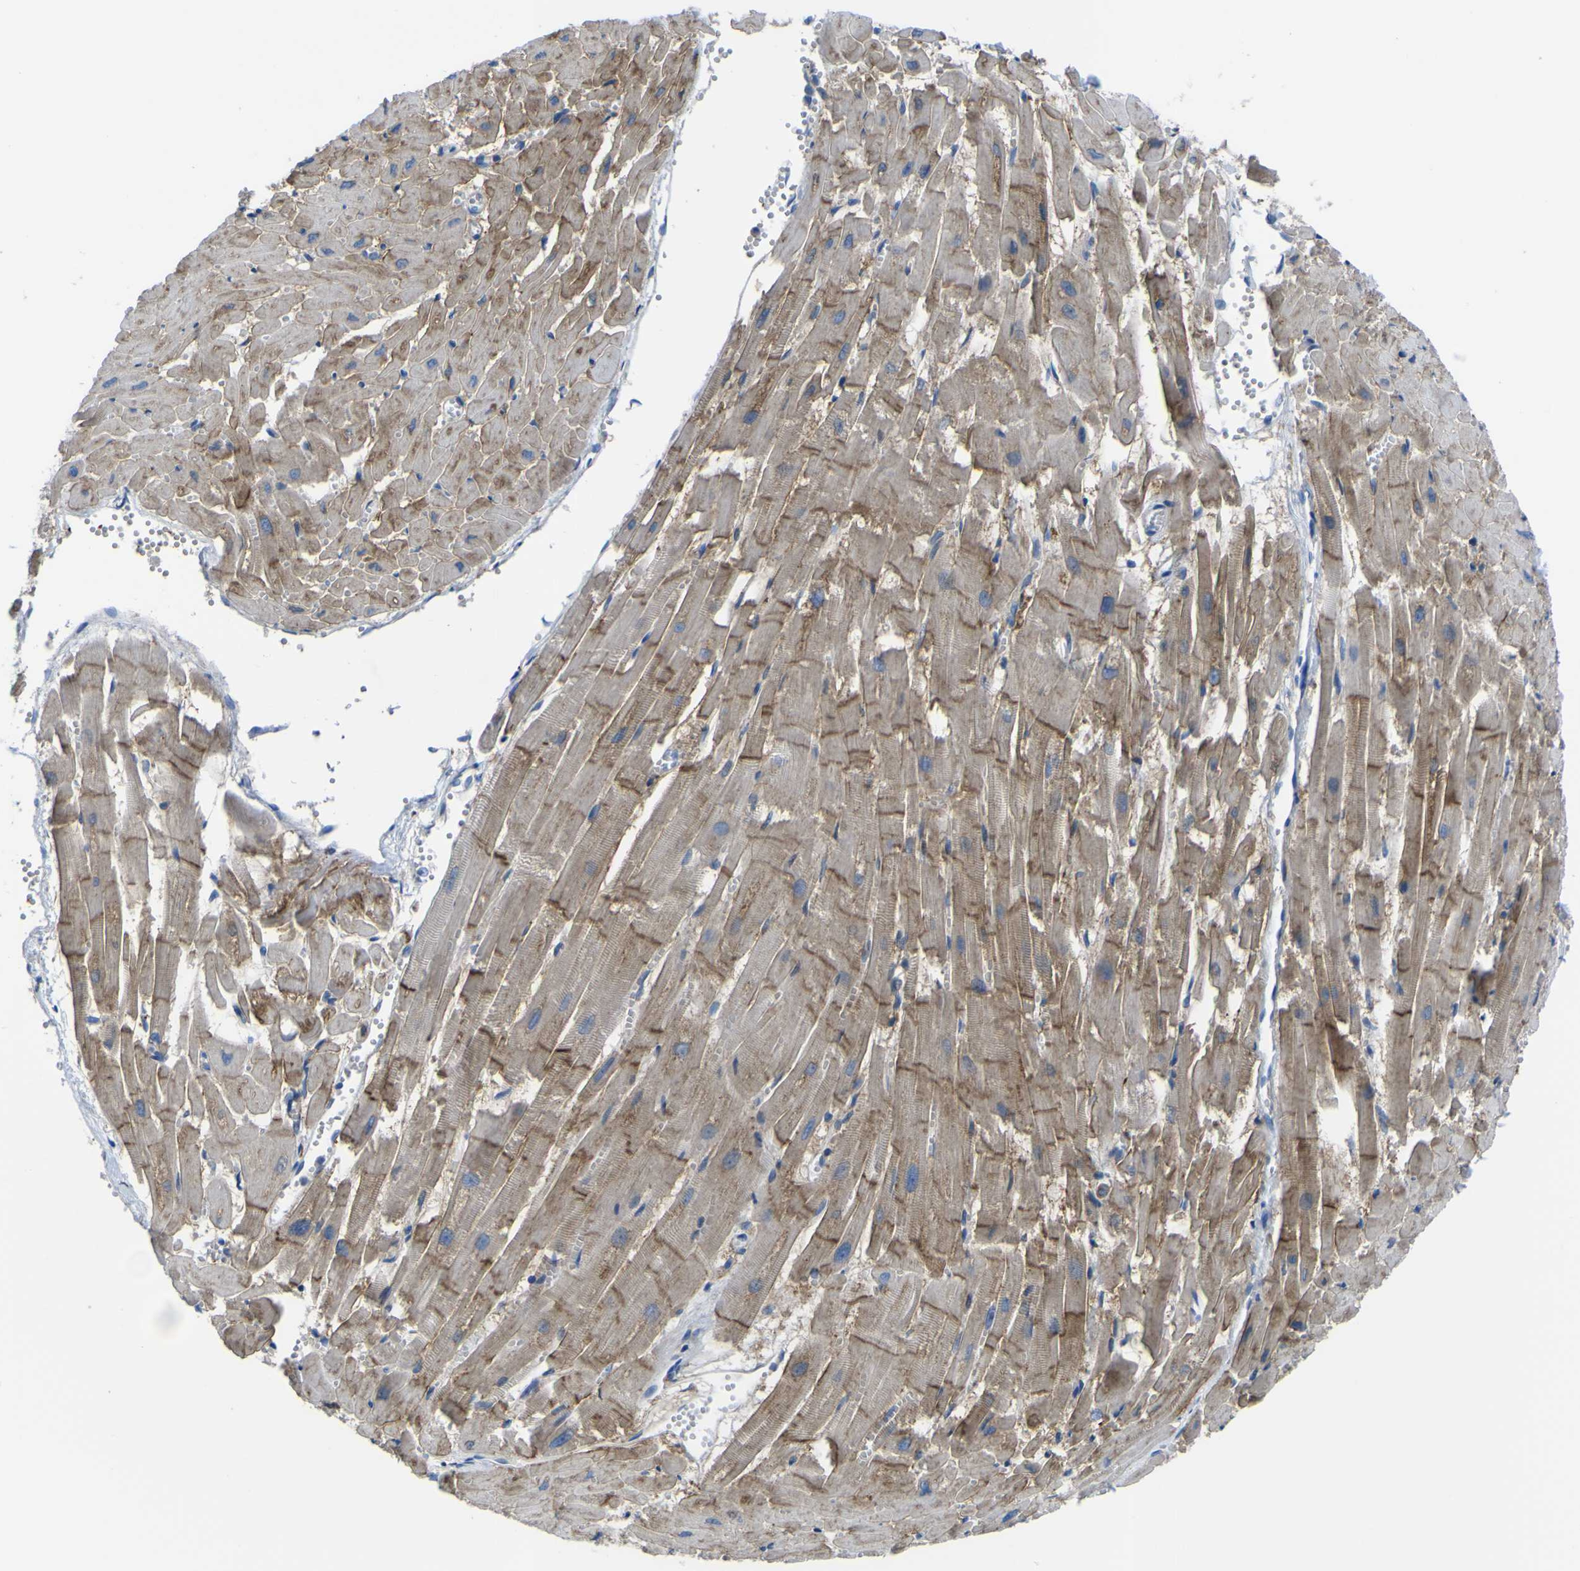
{"staining": {"intensity": "moderate", "quantity": "25%-75%", "location": "cytoplasmic/membranous"}, "tissue": "heart muscle", "cell_type": "Cardiomyocytes", "image_type": "normal", "snomed": [{"axis": "morphology", "description": "Normal tissue, NOS"}, {"axis": "topography", "description": "Heart"}], "caption": "Immunohistochemical staining of unremarkable heart muscle displays moderate cytoplasmic/membranous protein expression in about 25%-75% of cardiomyocytes. (DAB (3,3'-diaminobenzidine) = brown stain, brightfield microscopy at high magnification).", "gene": "CST3", "patient": {"sex": "female", "age": 19}}